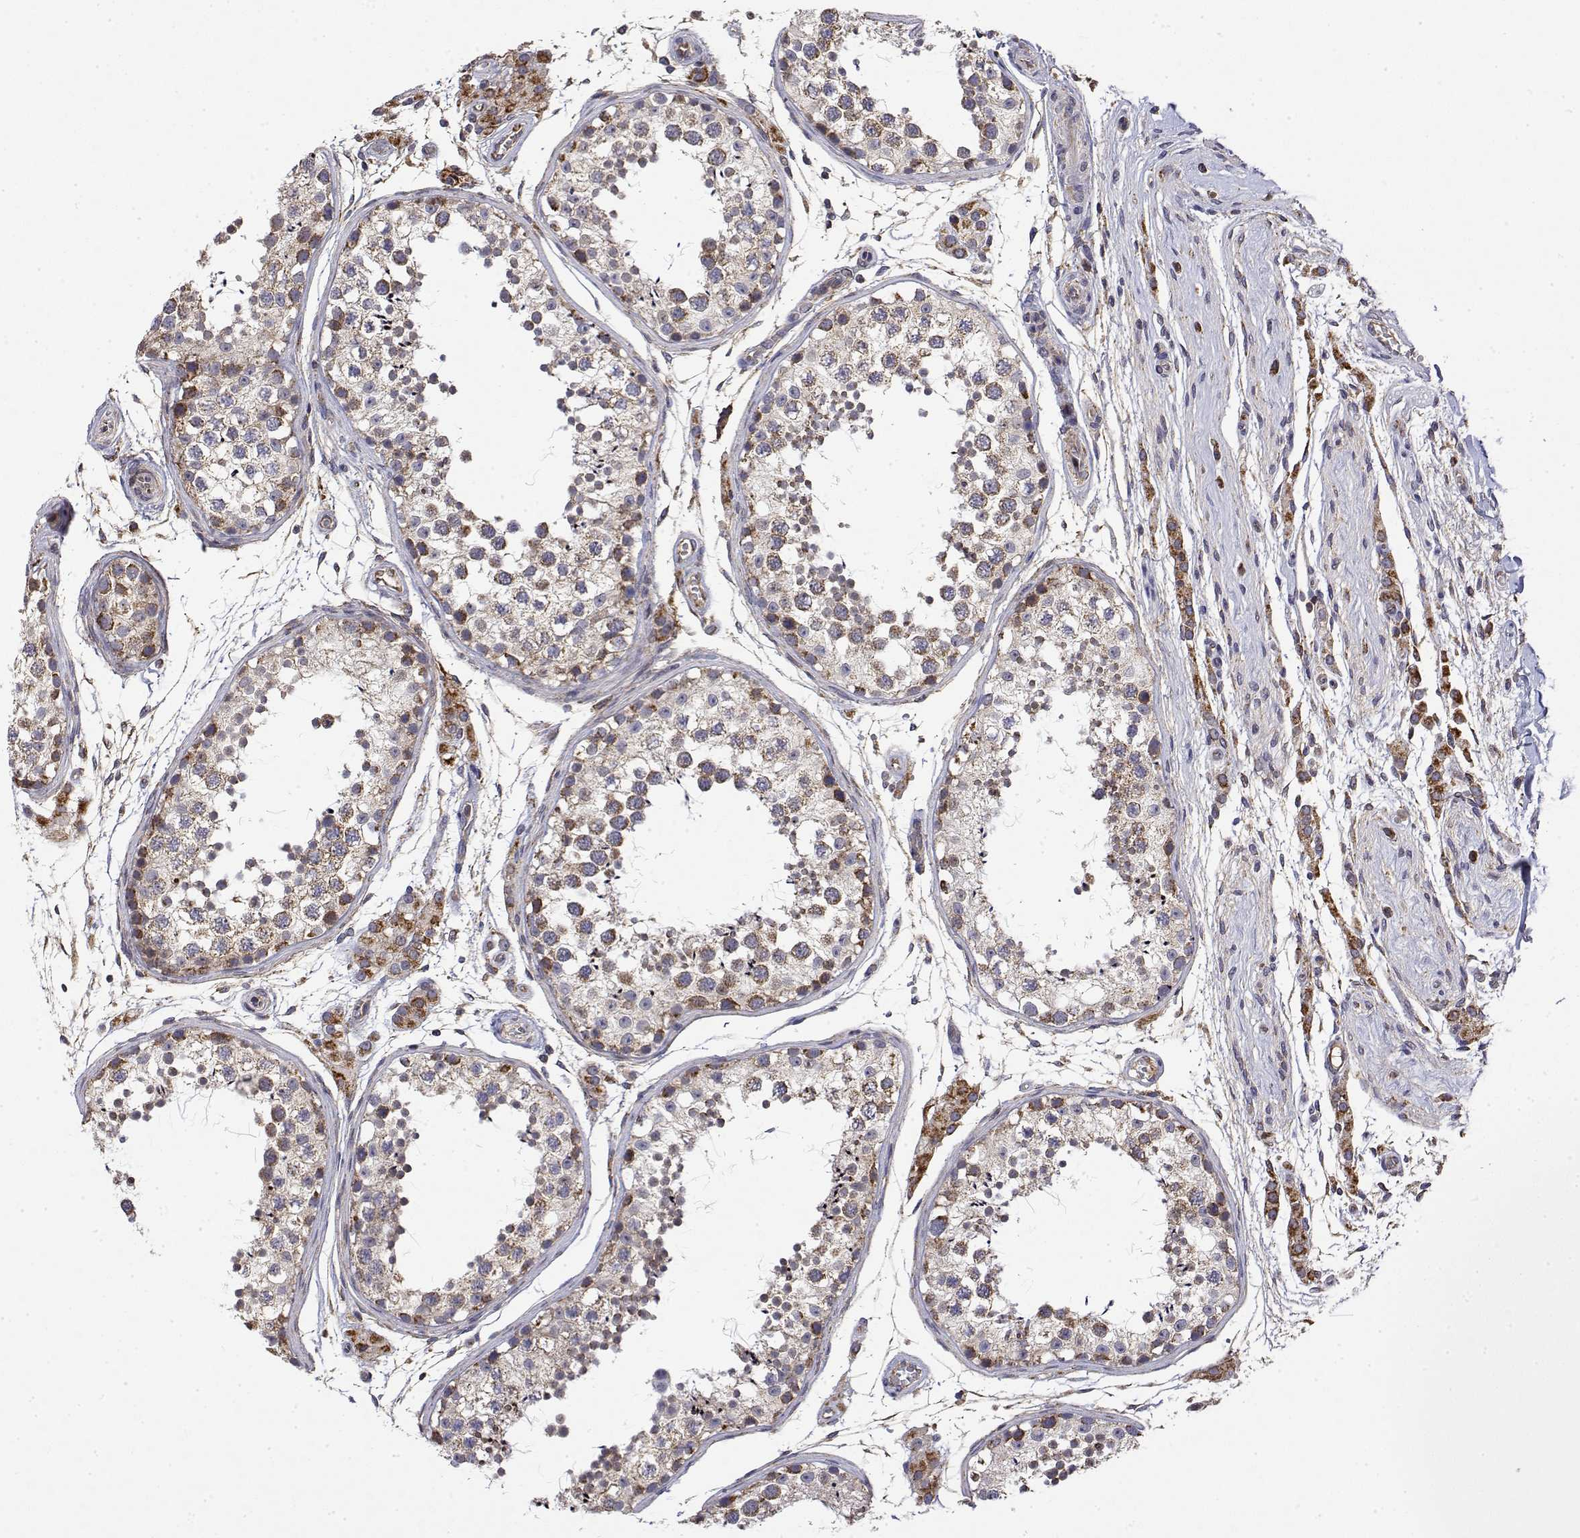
{"staining": {"intensity": "weak", "quantity": ">75%", "location": "cytoplasmic/membranous"}, "tissue": "testis", "cell_type": "Cells in seminiferous ducts", "image_type": "normal", "snomed": [{"axis": "morphology", "description": "Normal tissue, NOS"}, {"axis": "morphology", "description": "Seminoma, NOS"}, {"axis": "topography", "description": "Testis"}], "caption": "A low amount of weak cytoplasmic/membranous staining is present in about >75% of cells in seminiferous ducts in normal testis.", "gene": "GADD45GIP1", "patient": {"sex": "male", "age": 29}}